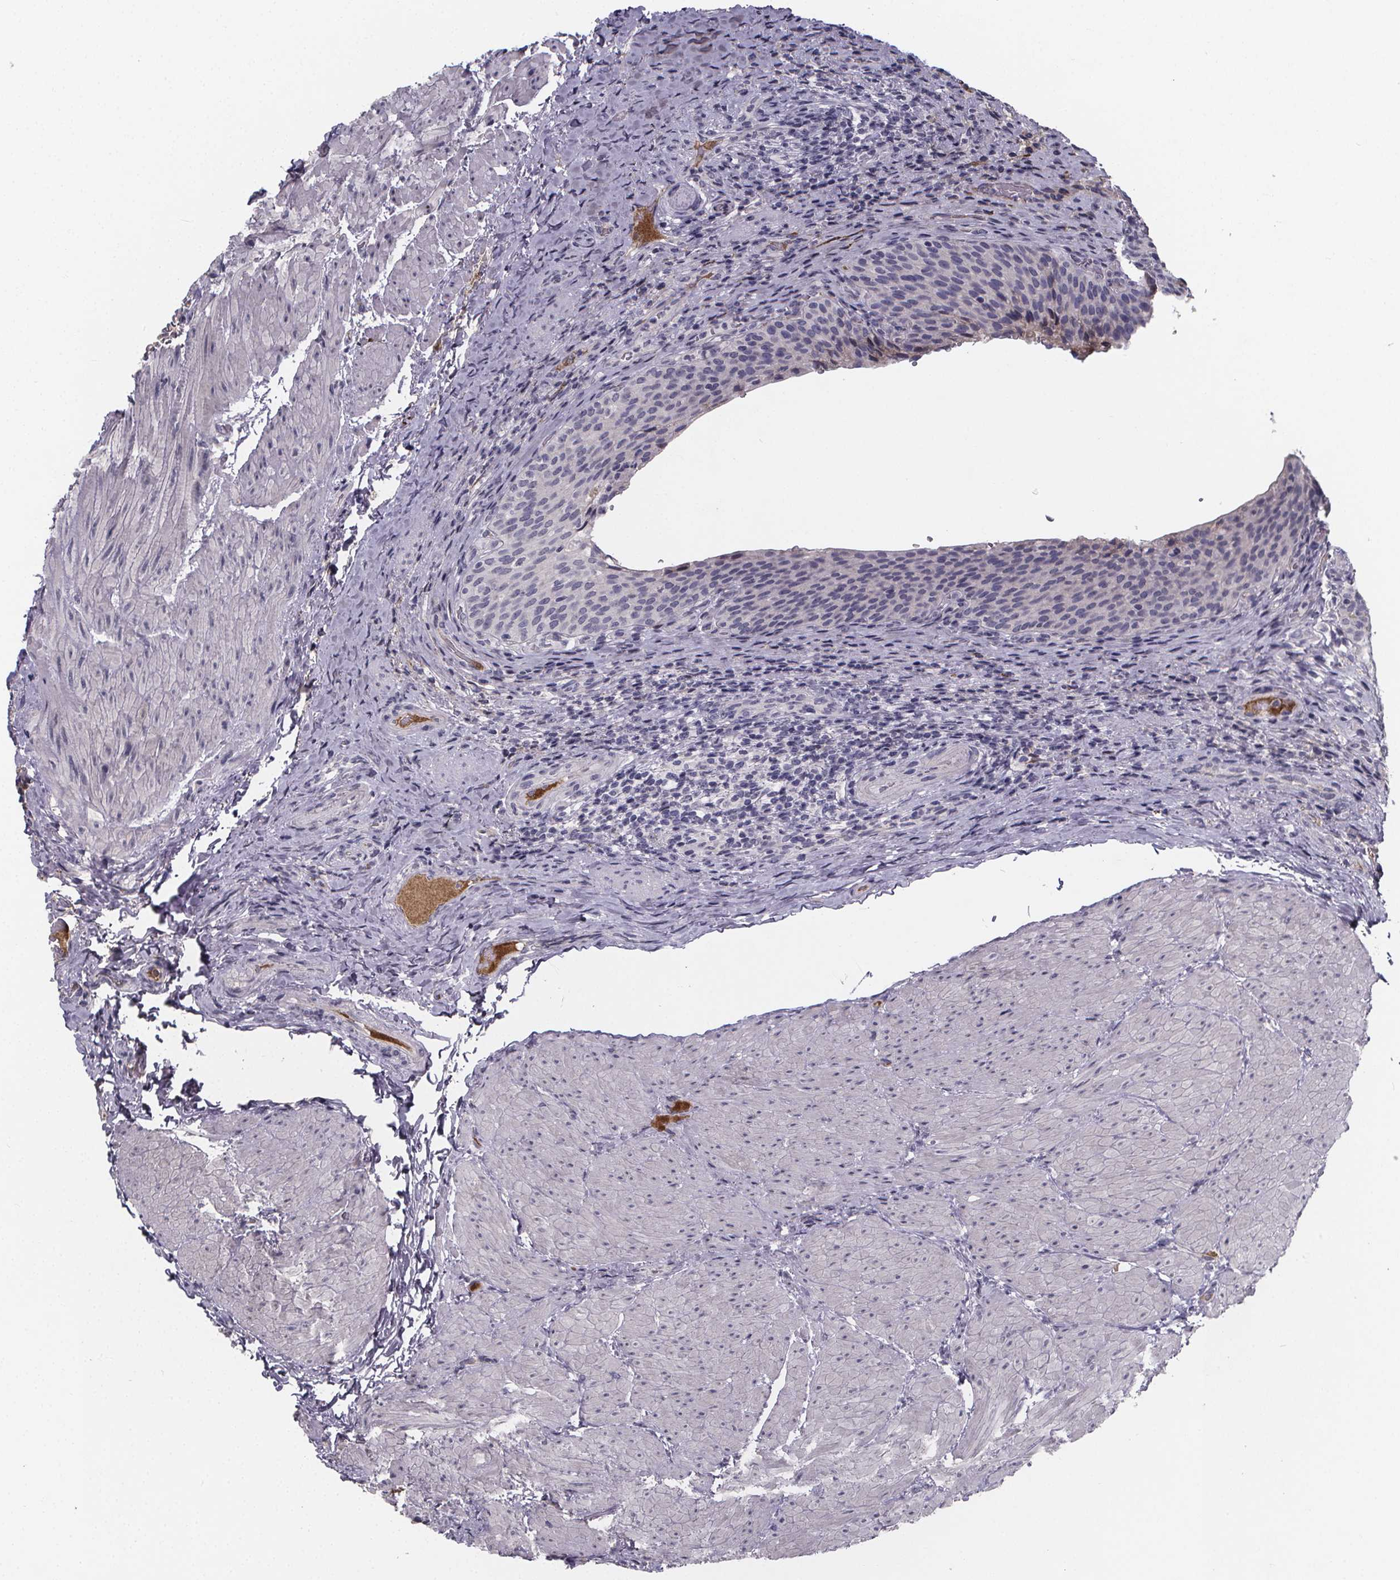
{"staining": {"intensity": "negative", "quantity": "none", "location": "none"}, "tissue": "urinary bladder", "cell_type": "Urothelial cells", "image_type": "normal", "snomed": [{"axis": "morphology", "description": "Normal tissue, NOS"}, {"axis": "topography", "description": "Urinary bladder"}, {"axis": "topography", "description": "Peripheral nerve tissue"}], "caption": "Immunohistochemistry (IHC) of benign urinary bladder displays no positivity in urothelial cells.", "gene": "AGT", "patient": {"sex": "male", "age": 66}}